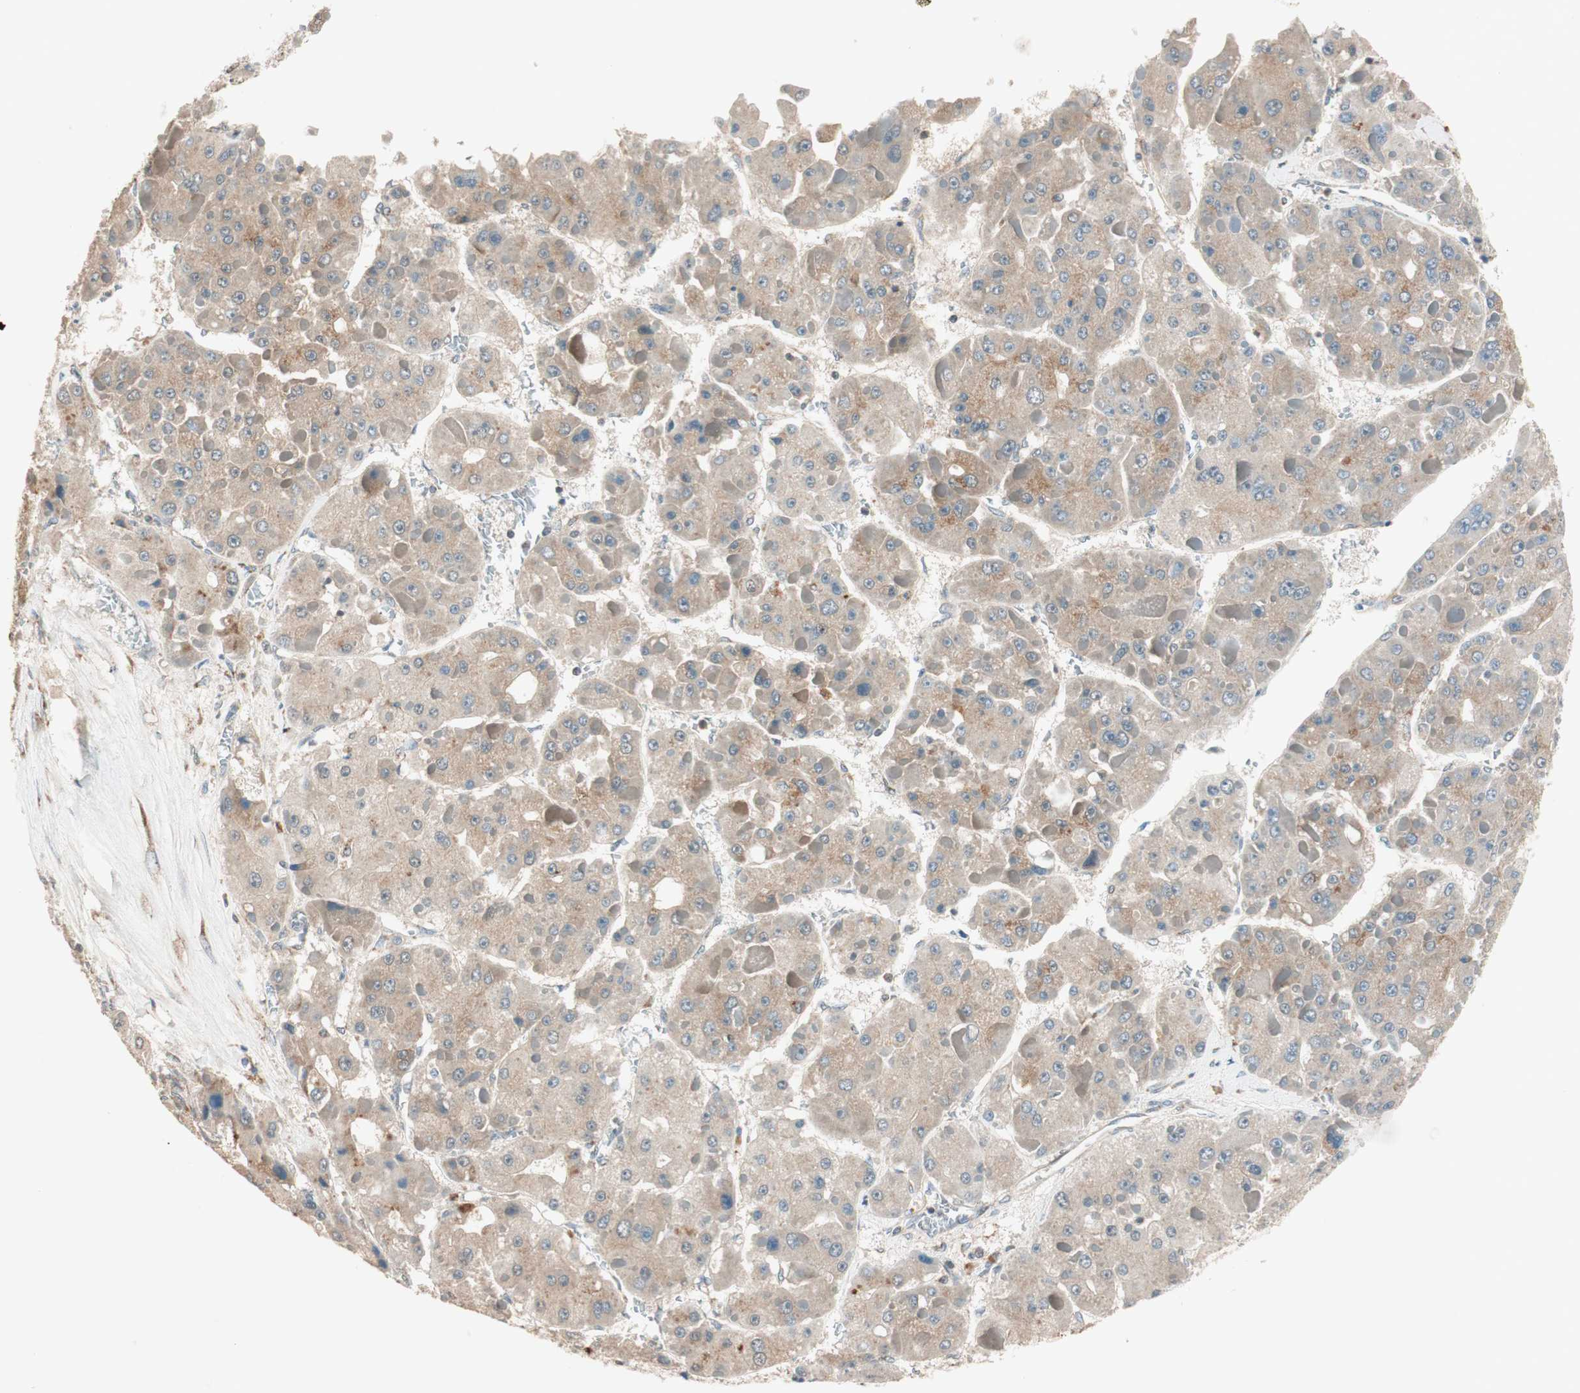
{"staining": {"intensity": "weak", "quantity": "<25%", "location": "cytoplasmic/membranous"}, "tissue": "liver cancer", "cell_type": "Tumor cells", "image_type": "cancer", "snomed": [{"axis": "morphology", "description": "Carcinoma, Hepatocellular, NOS"}, {"axis": "topography", "description": "Liver"}], "caption": "High power microscopy micrograph of an IHC photomicrograph of liver cancer, revealing no significant positivity in tumor cells. (DAB (3,3'-diaminobenzidine) immunohistochemistry, high magnification).", "gene": "SEC16A", "patient": {"sex": "female", "age": 73}}